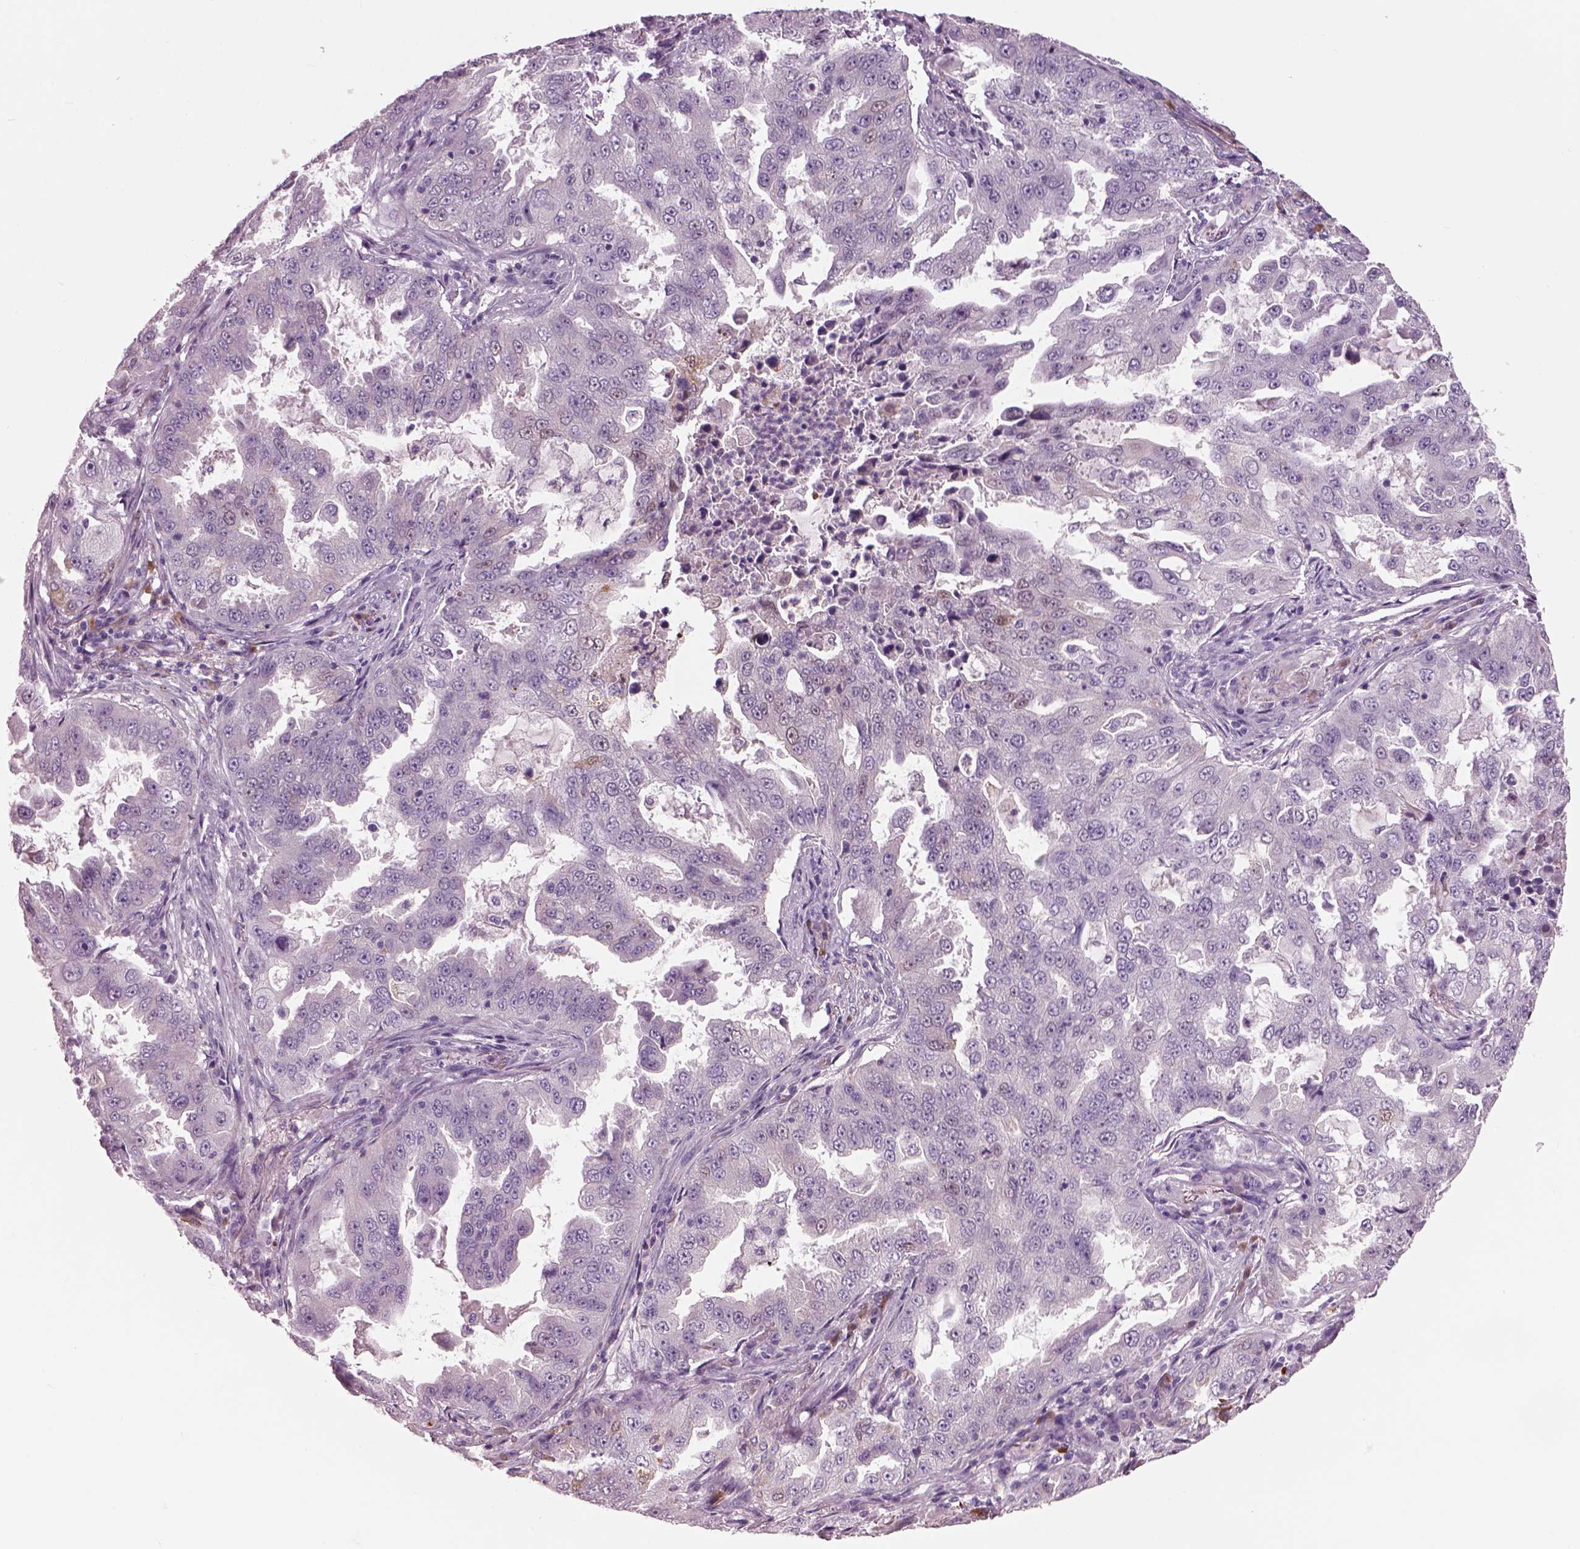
{"staining": {"intensity": "negative", "quantity": "none", "location": "none"}, "tissue": "lung cancer", "cell_type": "Tumor cells", "image_type": "cancer", "snomed": [{"axis": "morphology", "description": "Adenocarcinoma, NOS"}, {"axis": "topography", "description": "Lung"}], "caption": "The image reveals no staining of tumor cells in lung cancer.", "gene": "ADGRG5", "patient": {"sex": "female", "age": 61}}